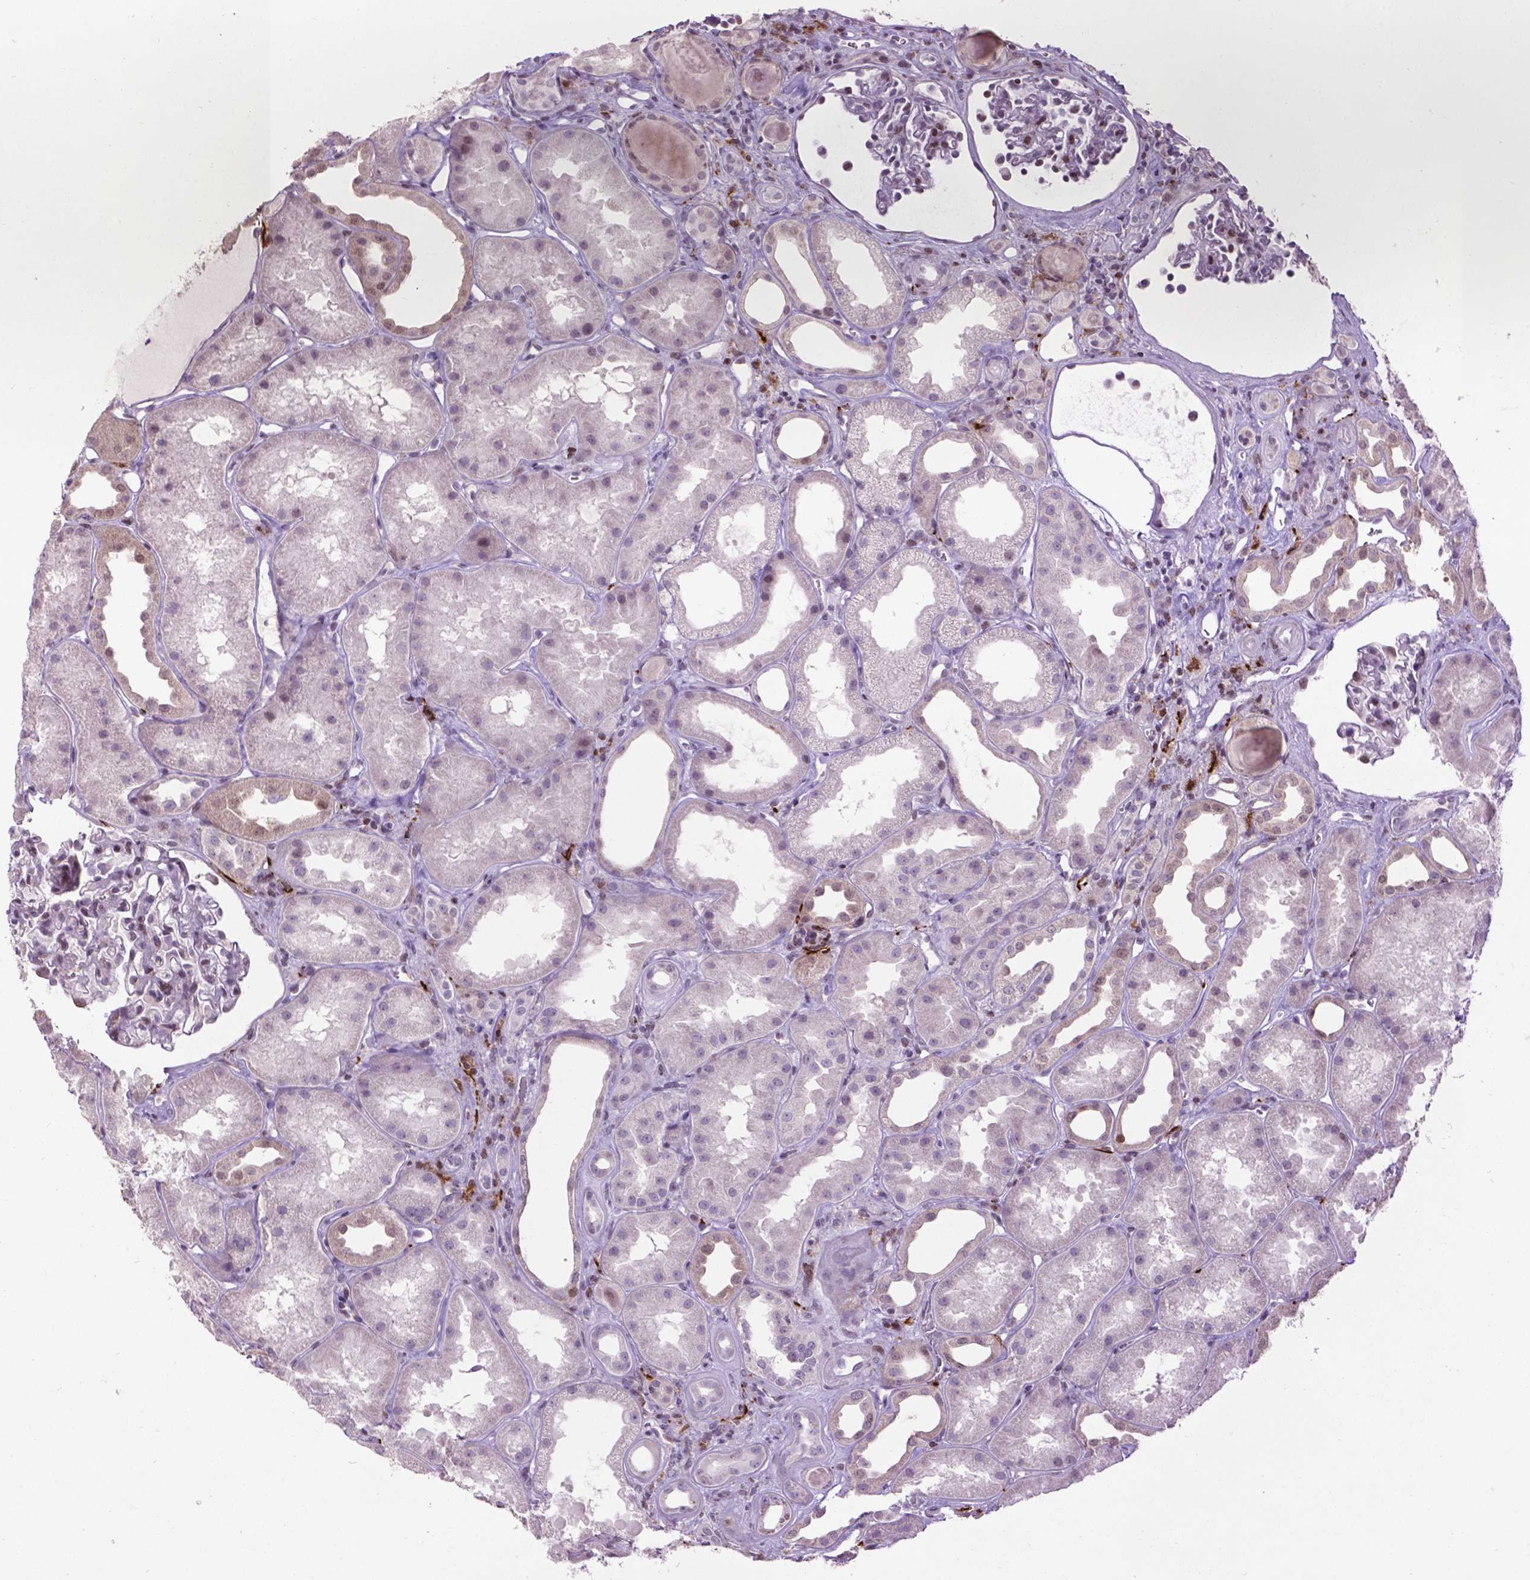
{"staining": {"intensity": "negative", "quantity": "none", "location": "none"}, "tissue": "kidney", "cell_type": "Cells in glomeruli", "image_type": "normal", "snomed": [{"axis": "morphology", "description": "Normal tissue, NOS"}, {"axis": "topography", "description": "Kidney"}], "caption": "Micrograph shows no protein staining in cells in glomeruli of normal kidney. The staining was performed using DAB (3,3'-diaminobenzidine) to visualize the protein expression in brown, while the nuclei were stained in blue with hematoxylin (Magnification: 20x).", "gene": "TH", "patient": {"sex": "male", "age": 61}}